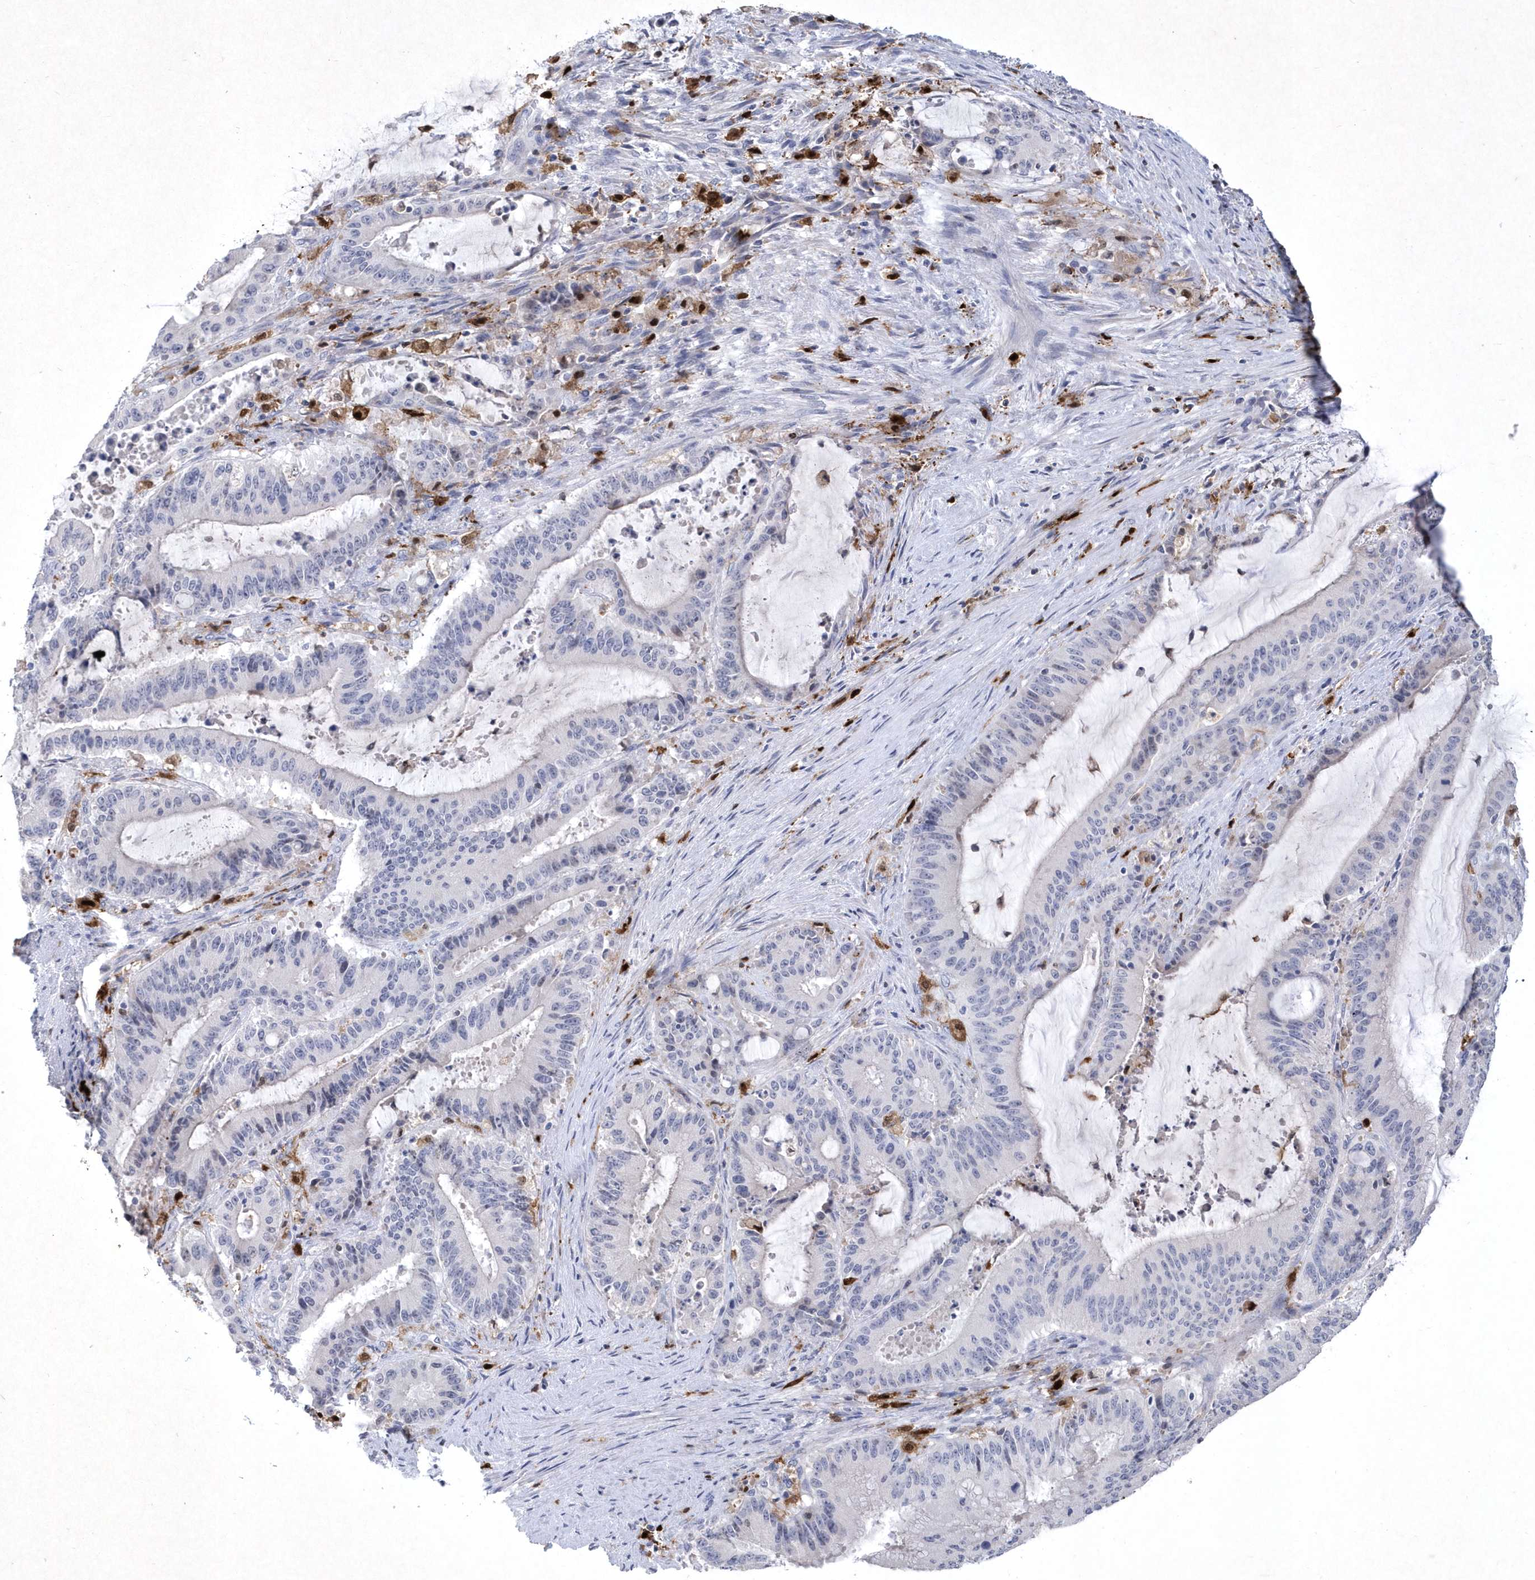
{"staining": {"intensity": "negative", "quantity": "none", "location": "none"}, "tissue": "liver cancer", "cell_type": "Tumor cells", "image_type": "cancer", "snomed": [{"axis": "morphology", "description": "Normal tissue, NOS"}, {"axis": "morphology", "description": "Cholangiocarcinoma"}, {"axis": "topography", "description": "Liver"}, {"axis": "topography", "description": "Peripheral nerve tissue"}], "caption": "Immunohistochemical staining of liver cholangiocarcinoma shows no significant staining in tumor cells.", "gene": "BHLHA15", "patient": {"sex": "female", "age": 73}}